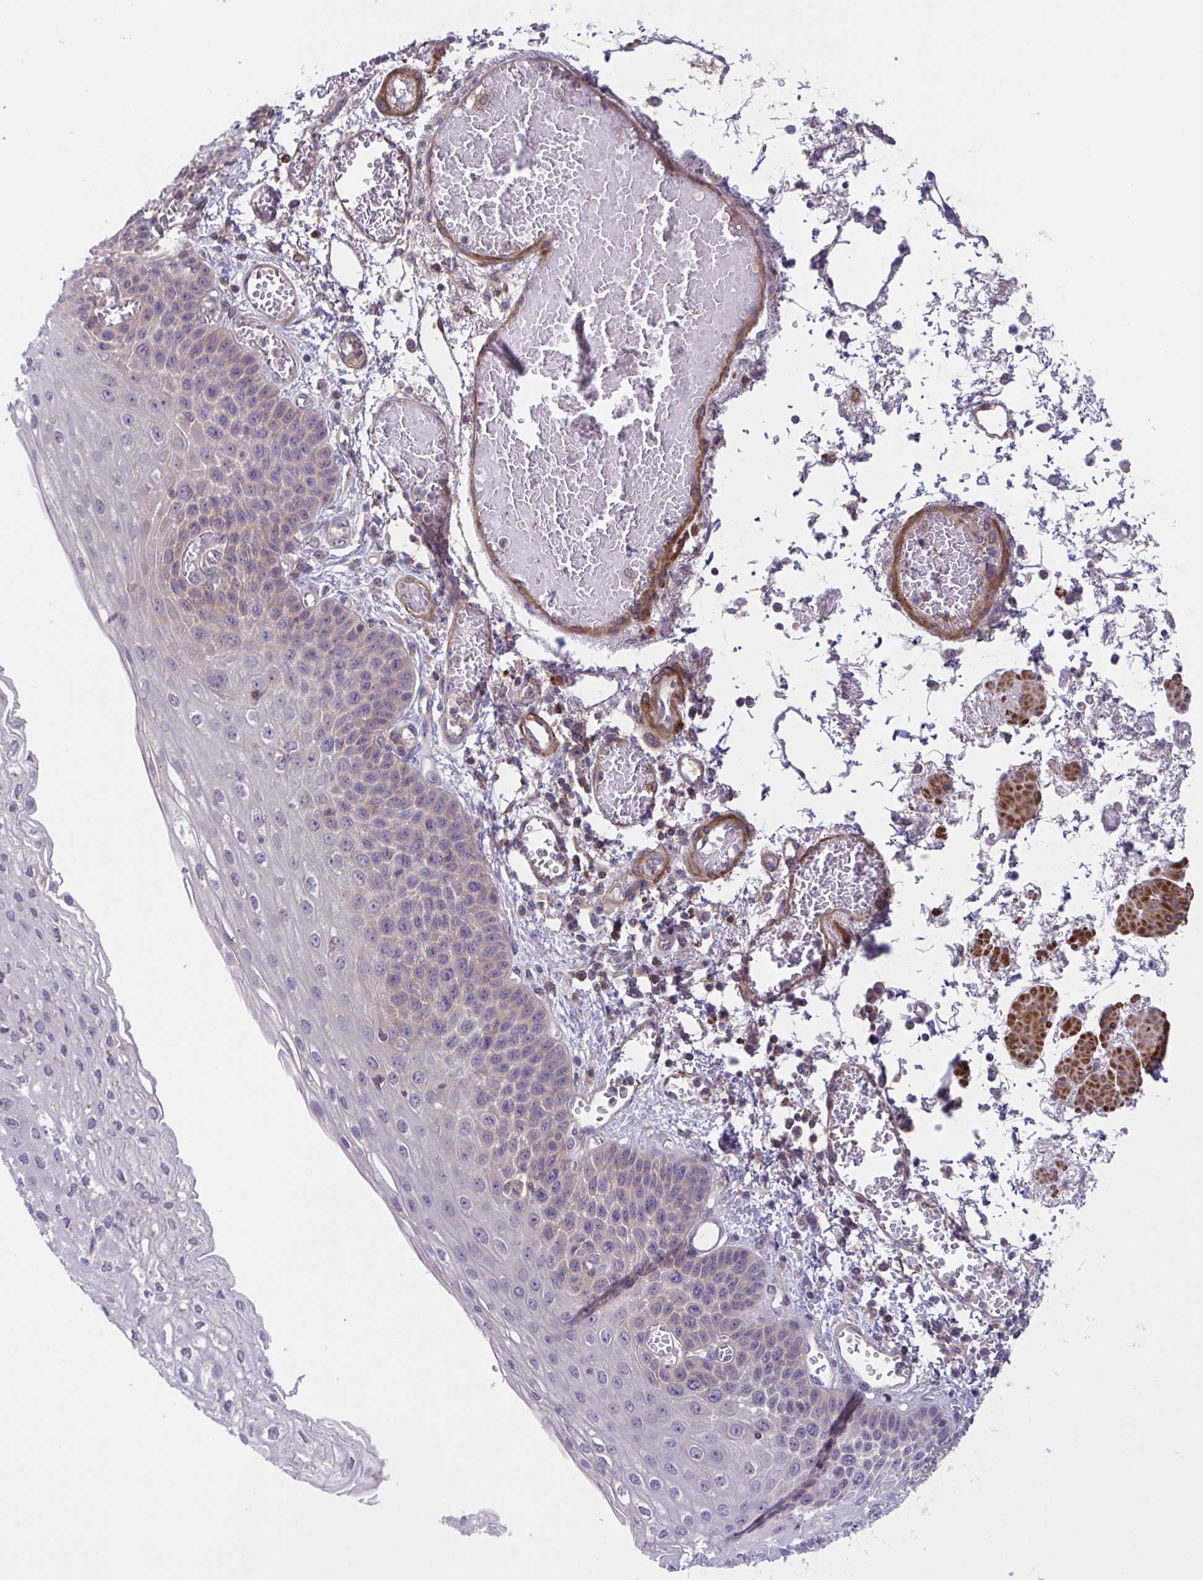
{"staining": {"intensity": "weak", "quantity": "<25%", "location": "cytoplasmic/membranous"}, "tissue": "esophagus", "cell_type": "Squamous epithelial cells", "image_type": "normal", "snomed": [{"axis": "morphology", "description": "Normal tissue, NOS"}, {"axis": "morphology", "description": "Adenocarcinoma, NOS"}, {"axis": "topography", "description": "Esophagus"}], "caption": "Esophagus stained for a protein using immunohistochemistry reveals no positivity squamous epithelial cells.", "gene": "WNT9B", "patient": {"sex": "male", "age": 81}}